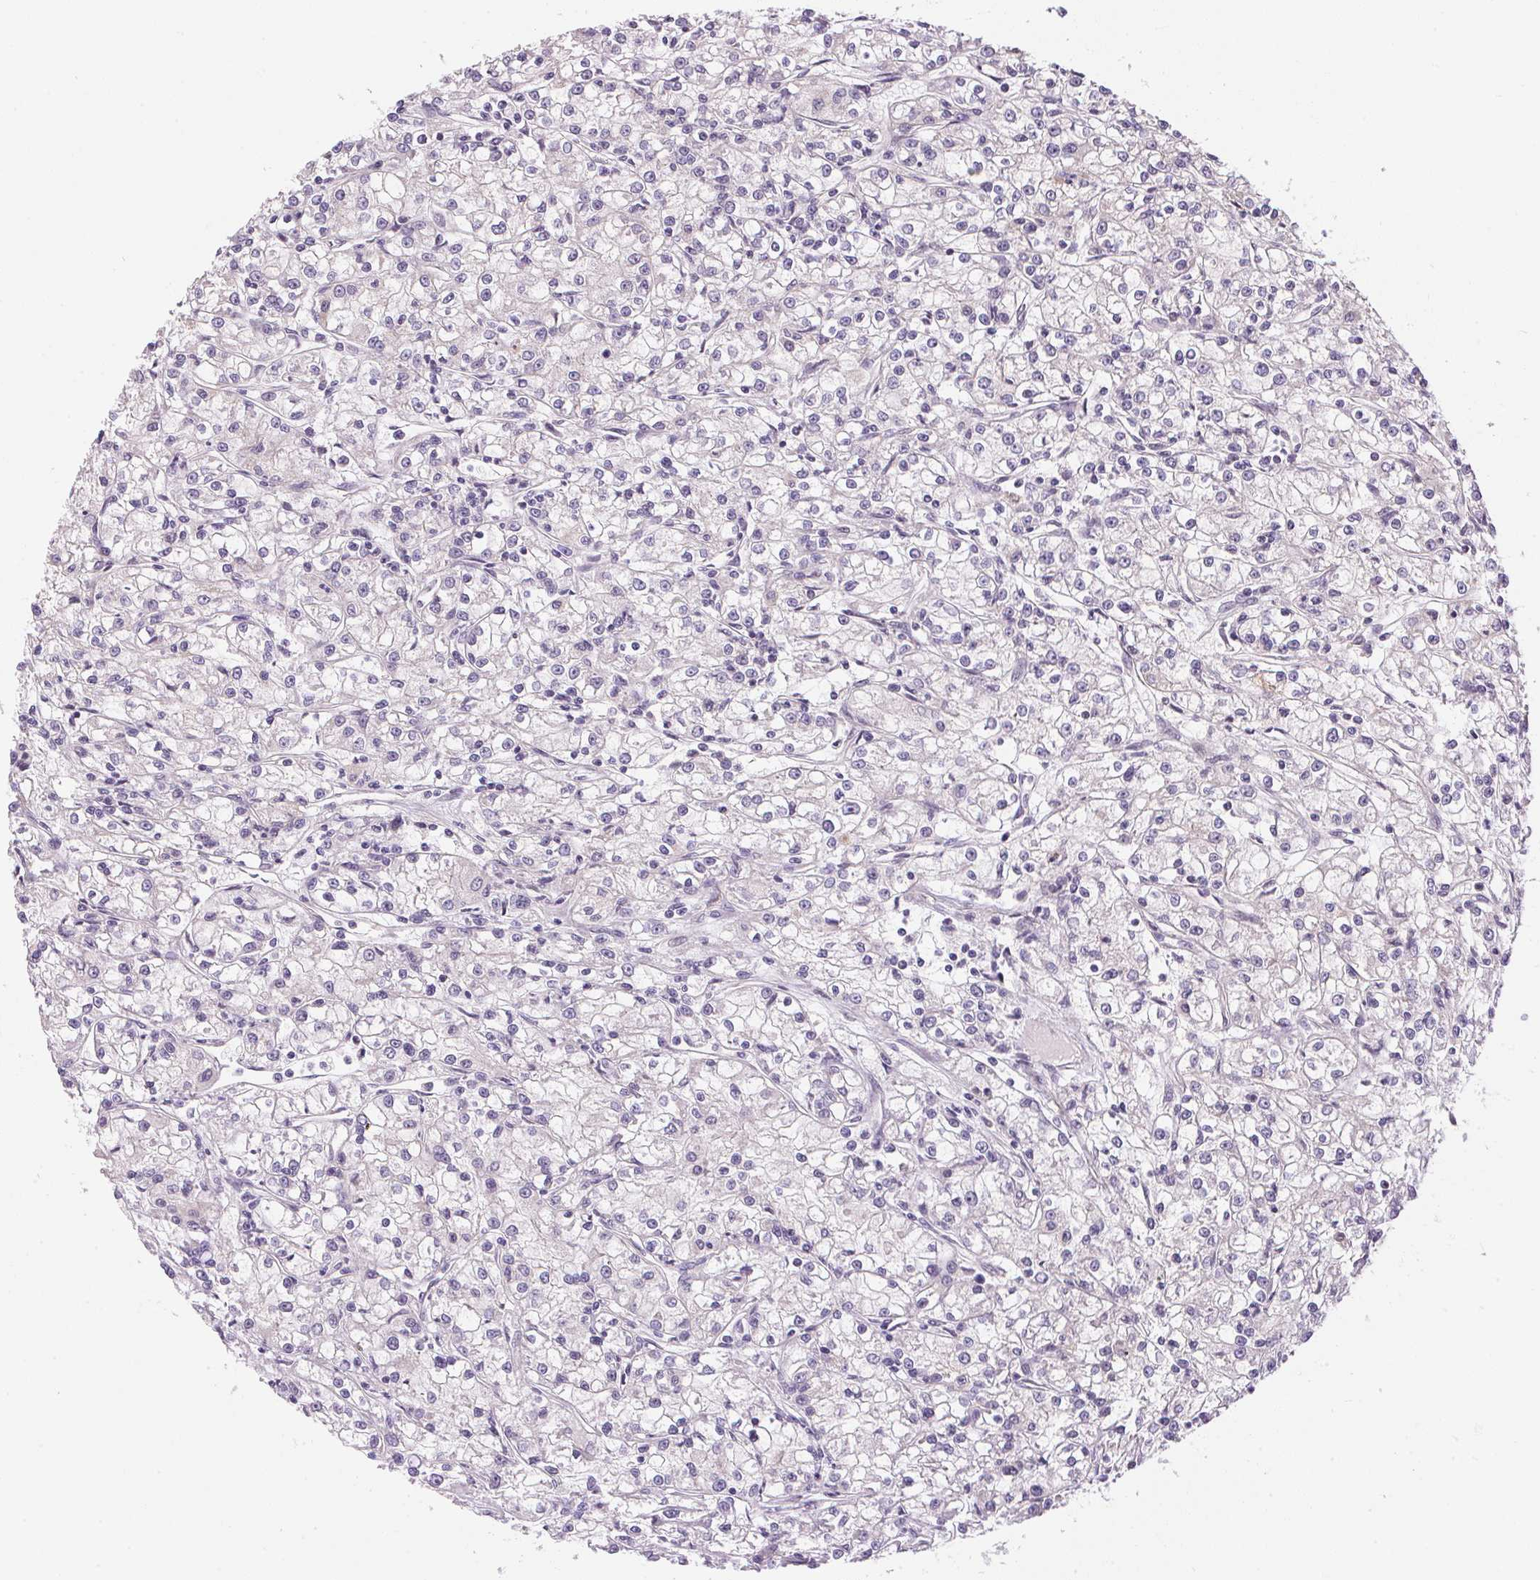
{"staining": {"intensity": "negative", "quantity": "none", "location": "none"}, "tissue": "renal cancer", "cell_type": "Tumor cells", "image_type": "cancer", "snomed": [{"axis": "morphology", "description": "Adenocarcinoma, NOS"}, {"axis": "topography", "description": "Kidney"}], "caption": "Immunohistochemistry (IHC) micrograph of neoplastic tissue: renal cancer stained with DAB (3,3'-diaminobenzidine) shows no significant protein expression in tumor cells. Nuclei are stained in blue.", "gene": "UNC13B", "patient": {"sex": "female", "age": 59}}